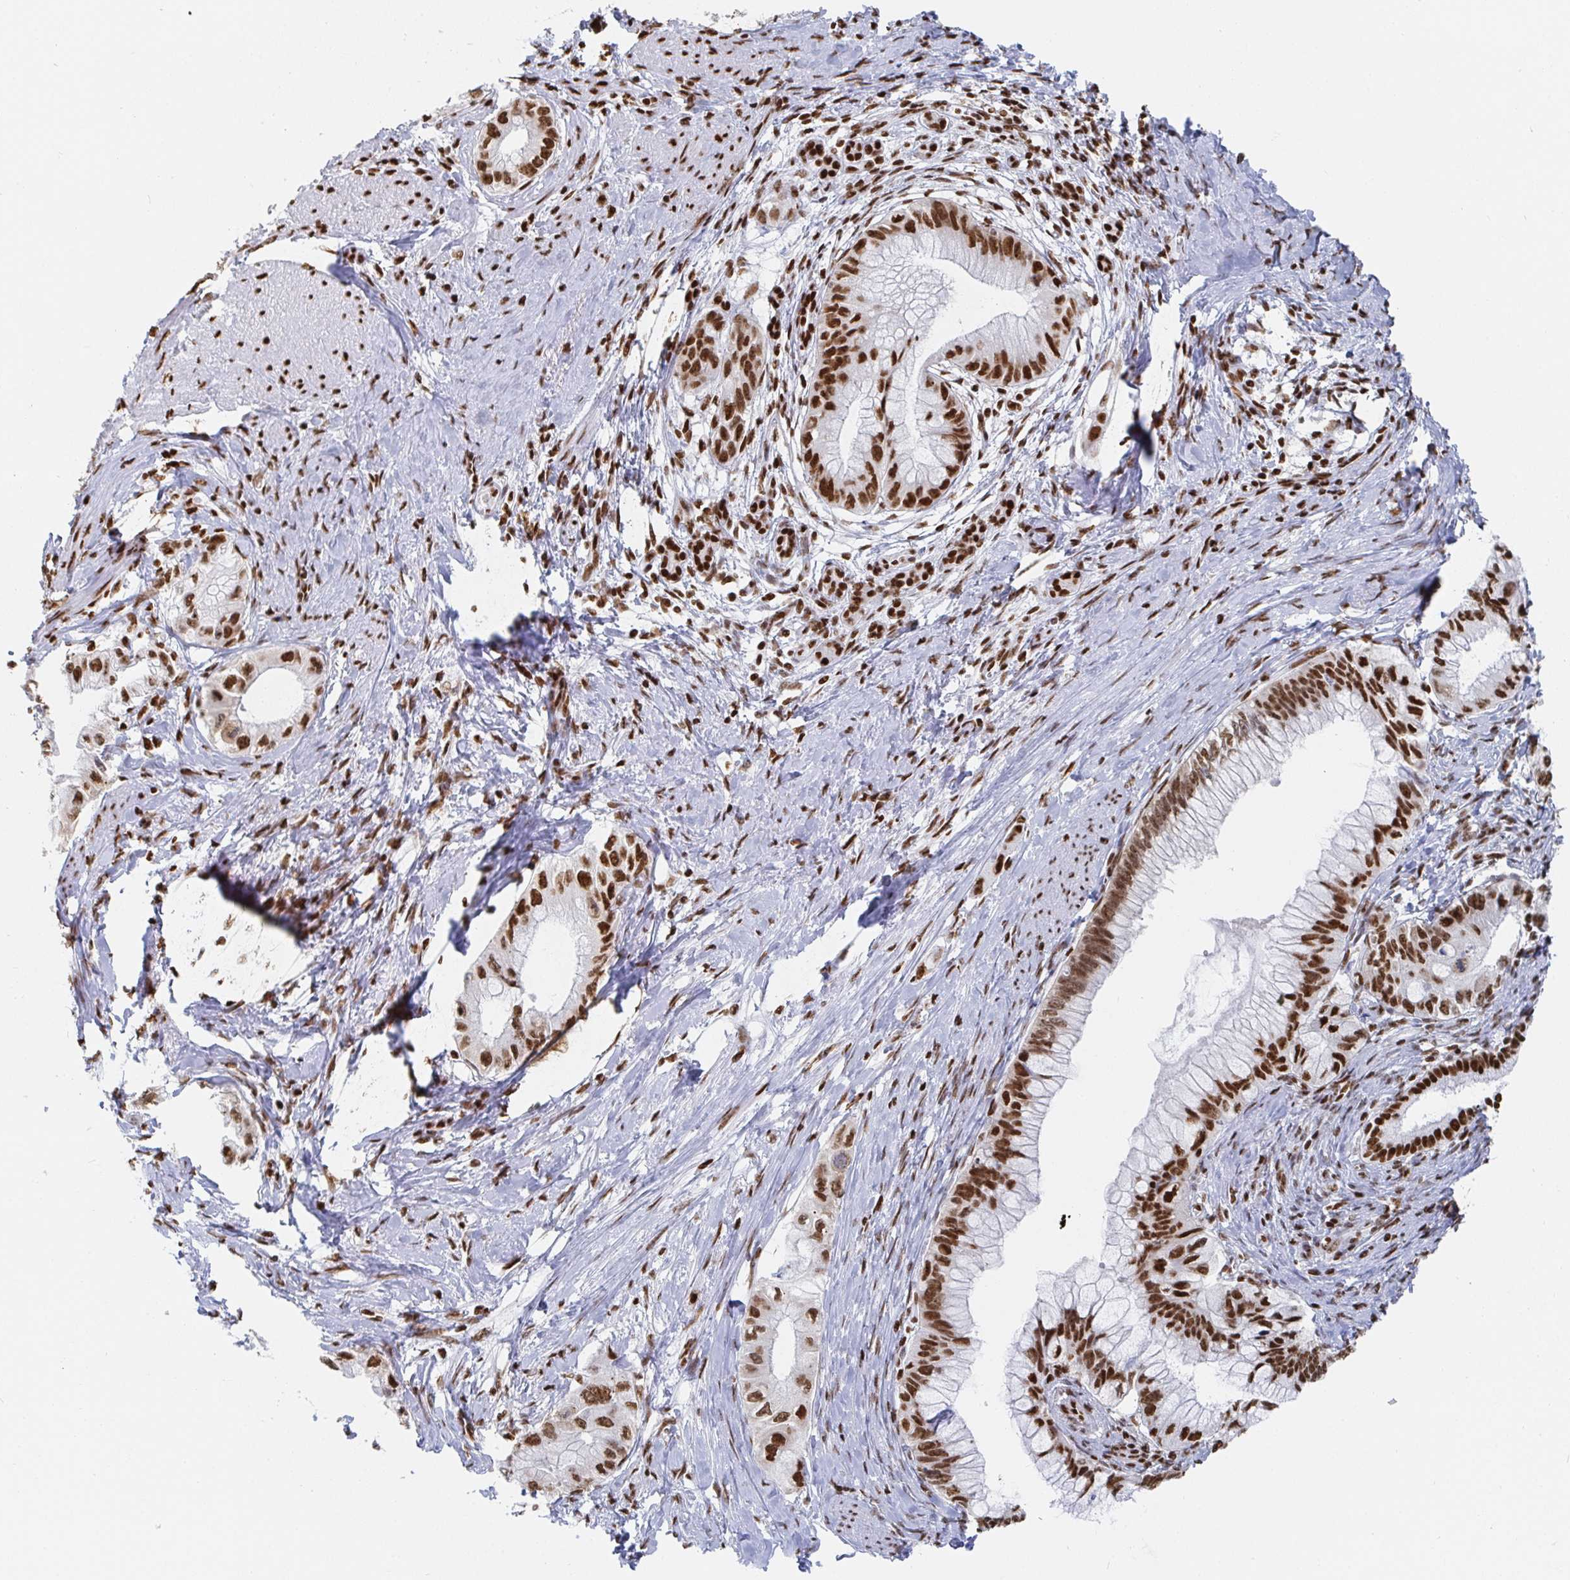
{"staining": {"intensity": "strong", "quantity": ">75%", "location": "nuclear"}, "tissue": "pancreatic cancer", "cell_type": "Tumor cells", "image_type": "cancer", "snomed": [{"axis": "morphology", "description": "Adenocarcinoma, NOS"}, {"axis": "topography", "description": "Pancreas"}], "caption": "This photomicrograph displays IHC staining of adenocarcinoma (pancreatic), with high strong nuclear positivity in approximately >75% of tumor cells.", "gene": "EWSR1", "patient": {"sex": "male", "age": 48}}